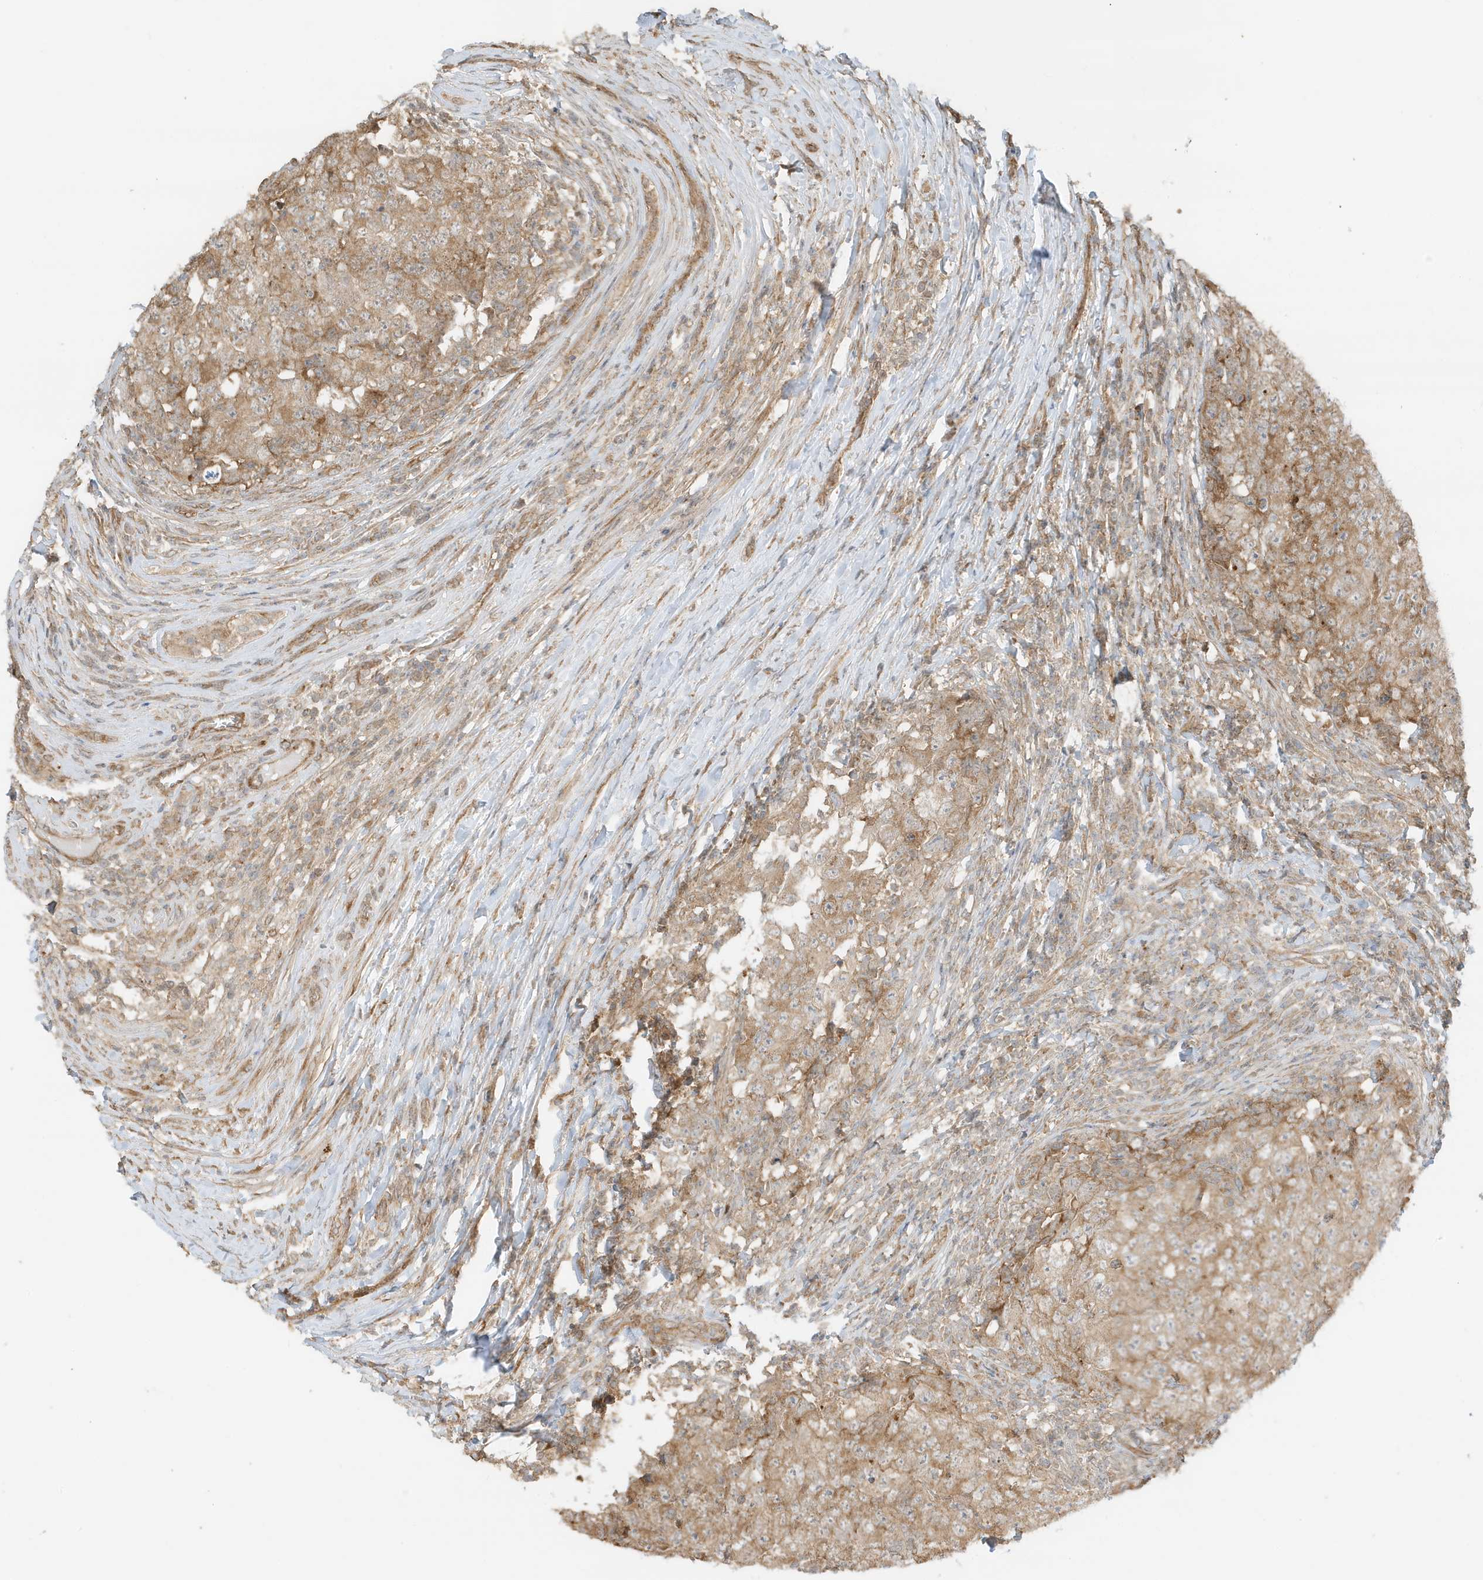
{"staining": {"intensity": "moderate", "quantity": "25%-75%", "location": "cytoplasmic/membranous"}, "tissue": "testis cancer", "cell_type": "Tumor cells", "image_type": "cancer", "snomed": [{"axis": "morphology", "description": "Carcinoma, Embryonal, NOS"}, {"axis": "topography", "description": "Testis"}], "caption": "Immunohistochemistry (DAB) staining of testis cancer shows moderate cytoplasmic/membranous protein staining in approximately 25%-75% of tumor cells.", "gene": "UBAP2L", "patient": {"sex": "male", "age": 26}}